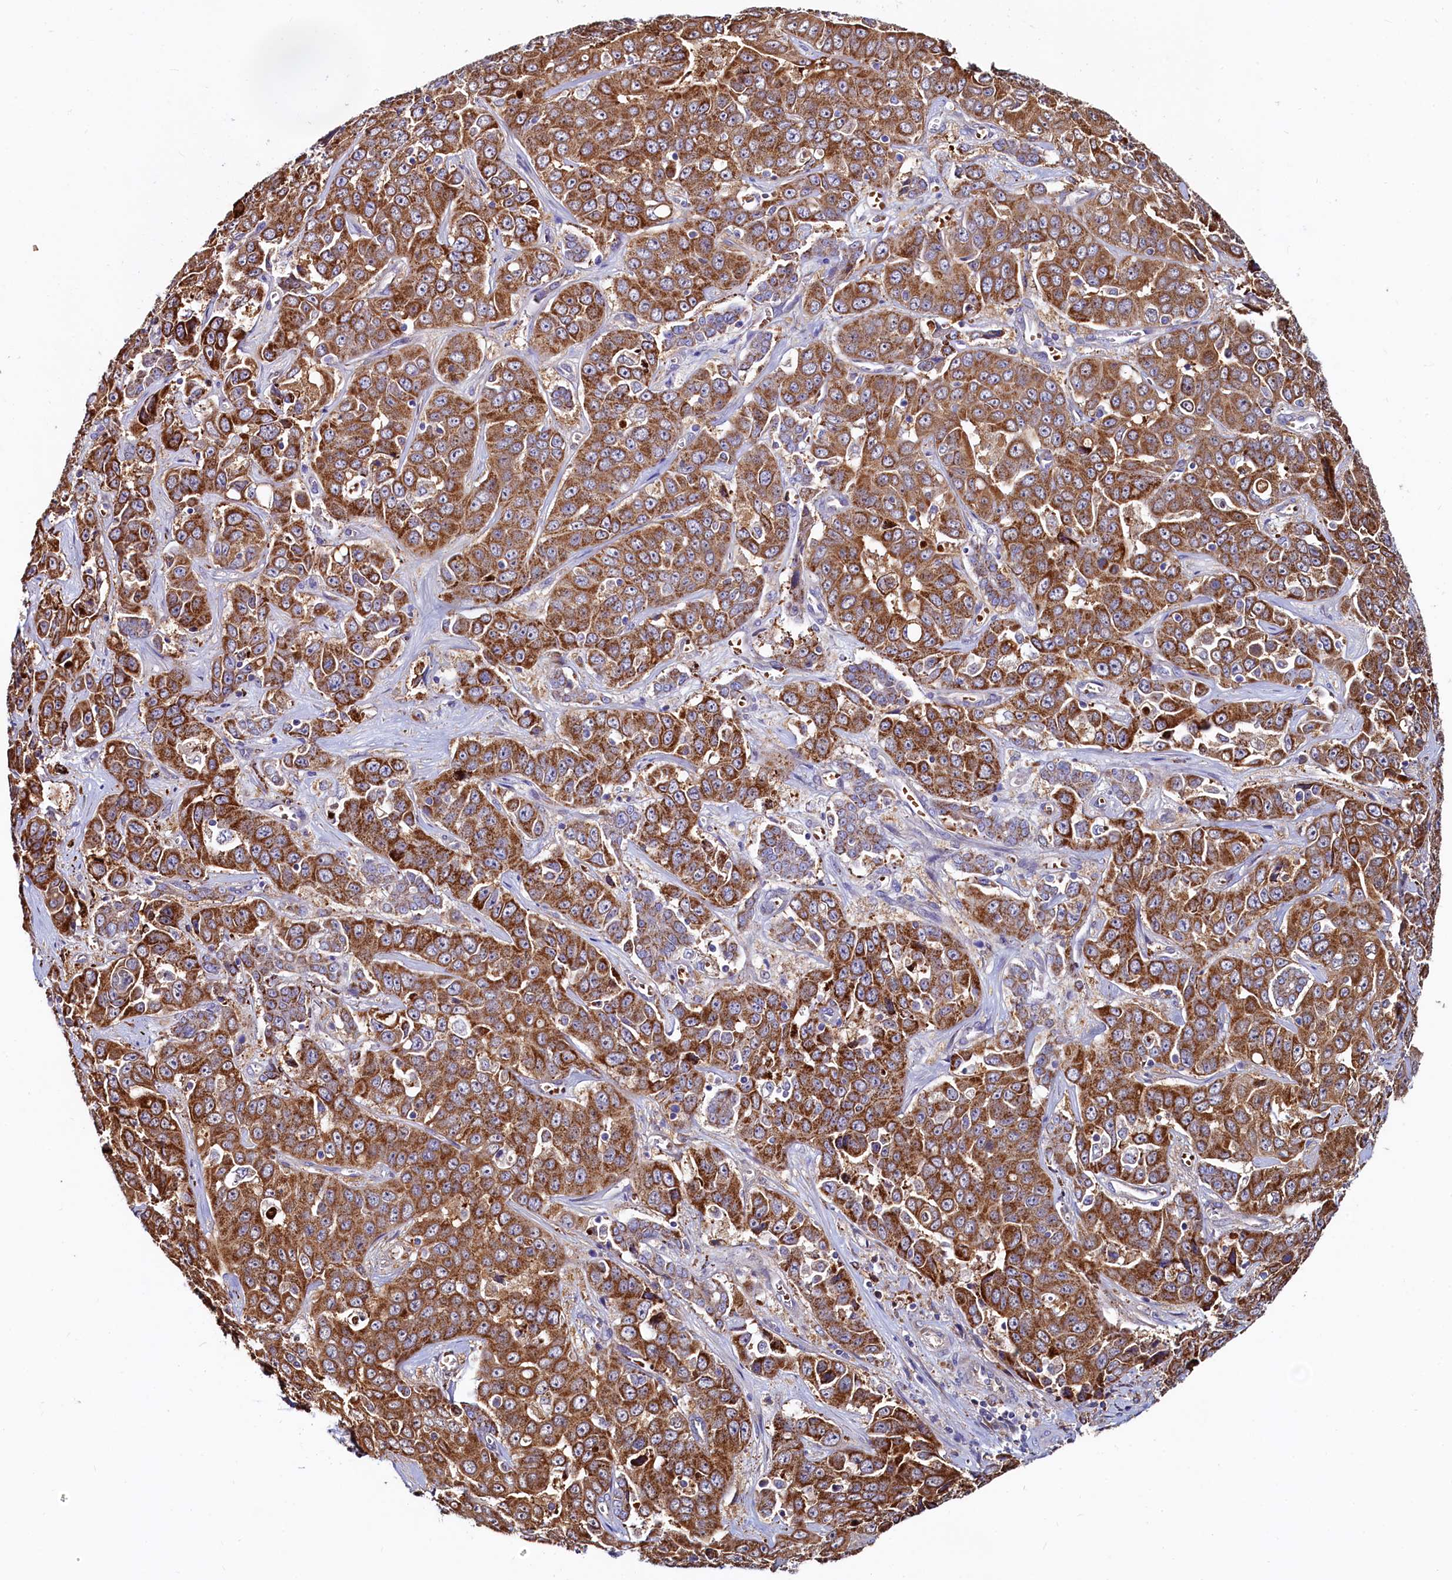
{"staining": {"intensity": "strong", "quantity": ">75%", "location": "cytoplasmic/membranous"}, "tissue": "liver cancer", "cell_type": "Tumor cells", "image_type": "cancer", "snomed": [{"axis": "morphology", "description": "Cholangiocarcinoma"}, {"axis": "topography", "description": "Liver"}], "caption": "Immunohistochemistry (IHC) histopathology image of human liver cancer (cholangiocarcinoma) stained for a protein (brown), which demonstrates high levels of strong cytoplasmic/membranous positivity in about >75% of tumor cells.", "gene": "ASTE1", "patient": {"sex": "female", "age": 52}}